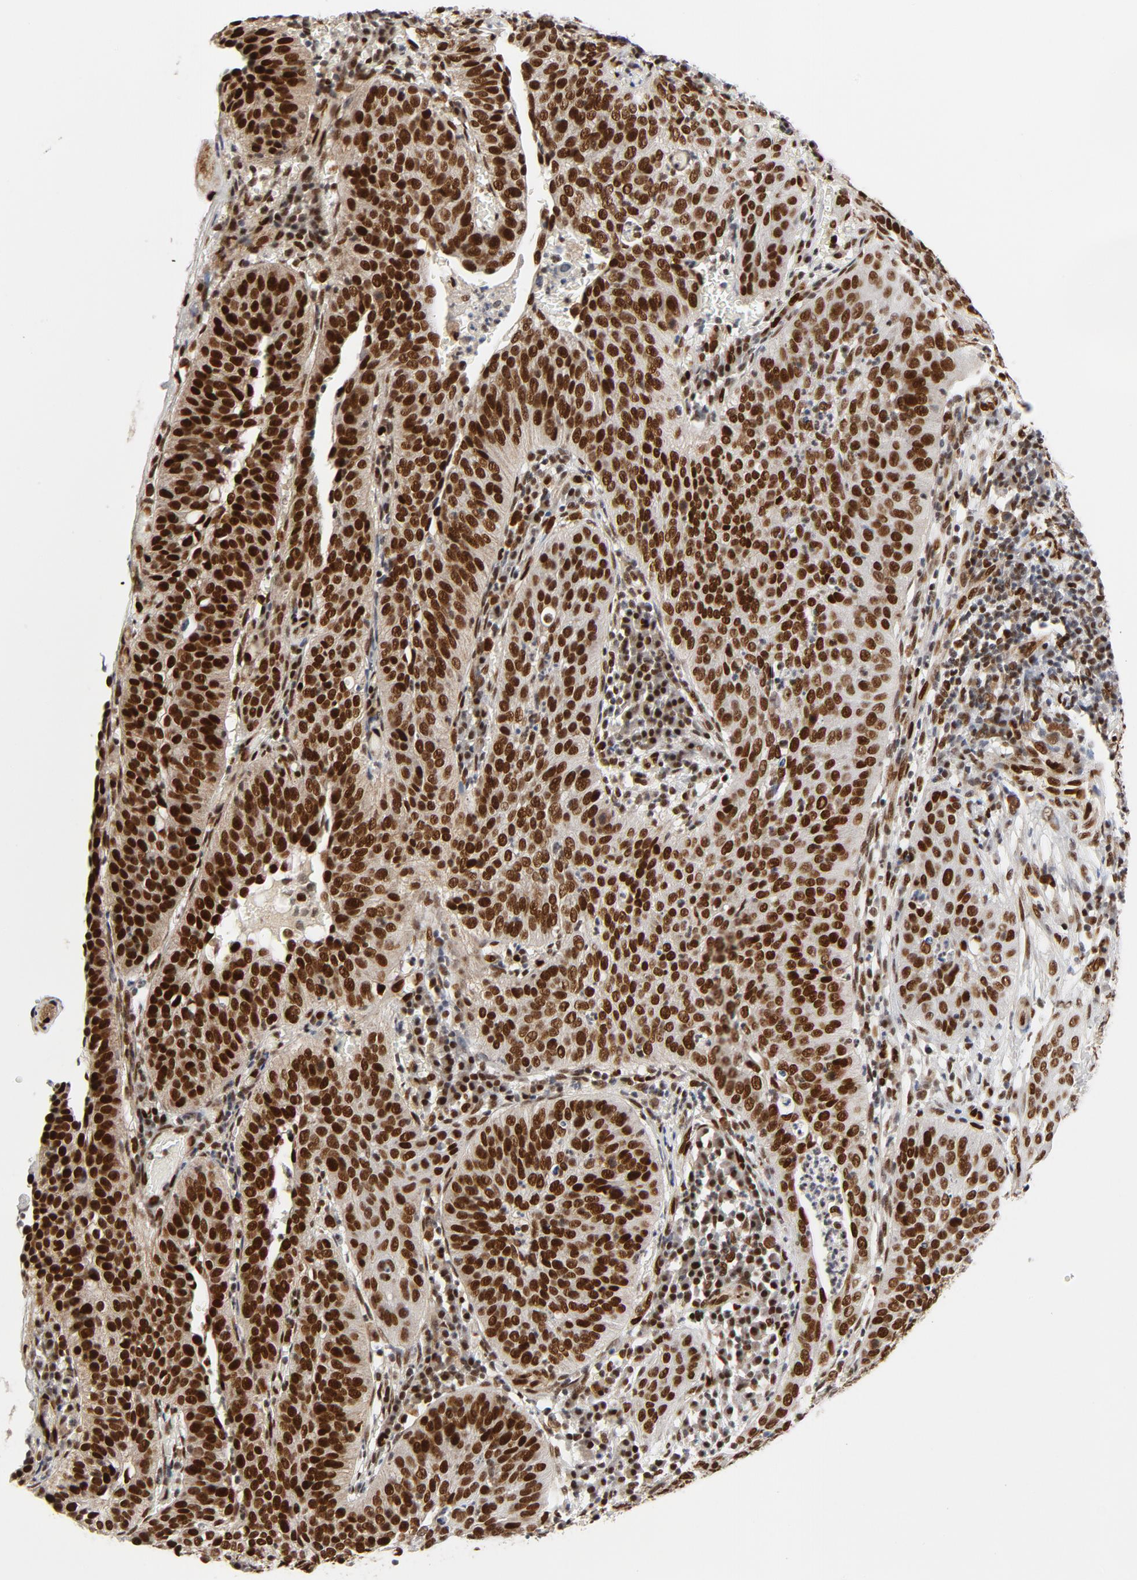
{"staining": {"intensity": "strong", "quantity": ">75%", "location": "nuclear"}, "tissue": "cervical cancer", "cell_type": "Tumor cells", "image_type": "cancer", "snomed": [{"axis": "morphology", "description": "Squamous cell carcinoma, NOS"}, {"axis": "topography", "description": "Cervix"}], "caption": "Strong nuclear expression is seen in about >75% of tumor cells in cervical squamous cell carcinoma. (Brightfield microscopy of DAB IHC at high magnification).", "gene": "MEF2A", "patient": {"sex": "female", "age": 39}}